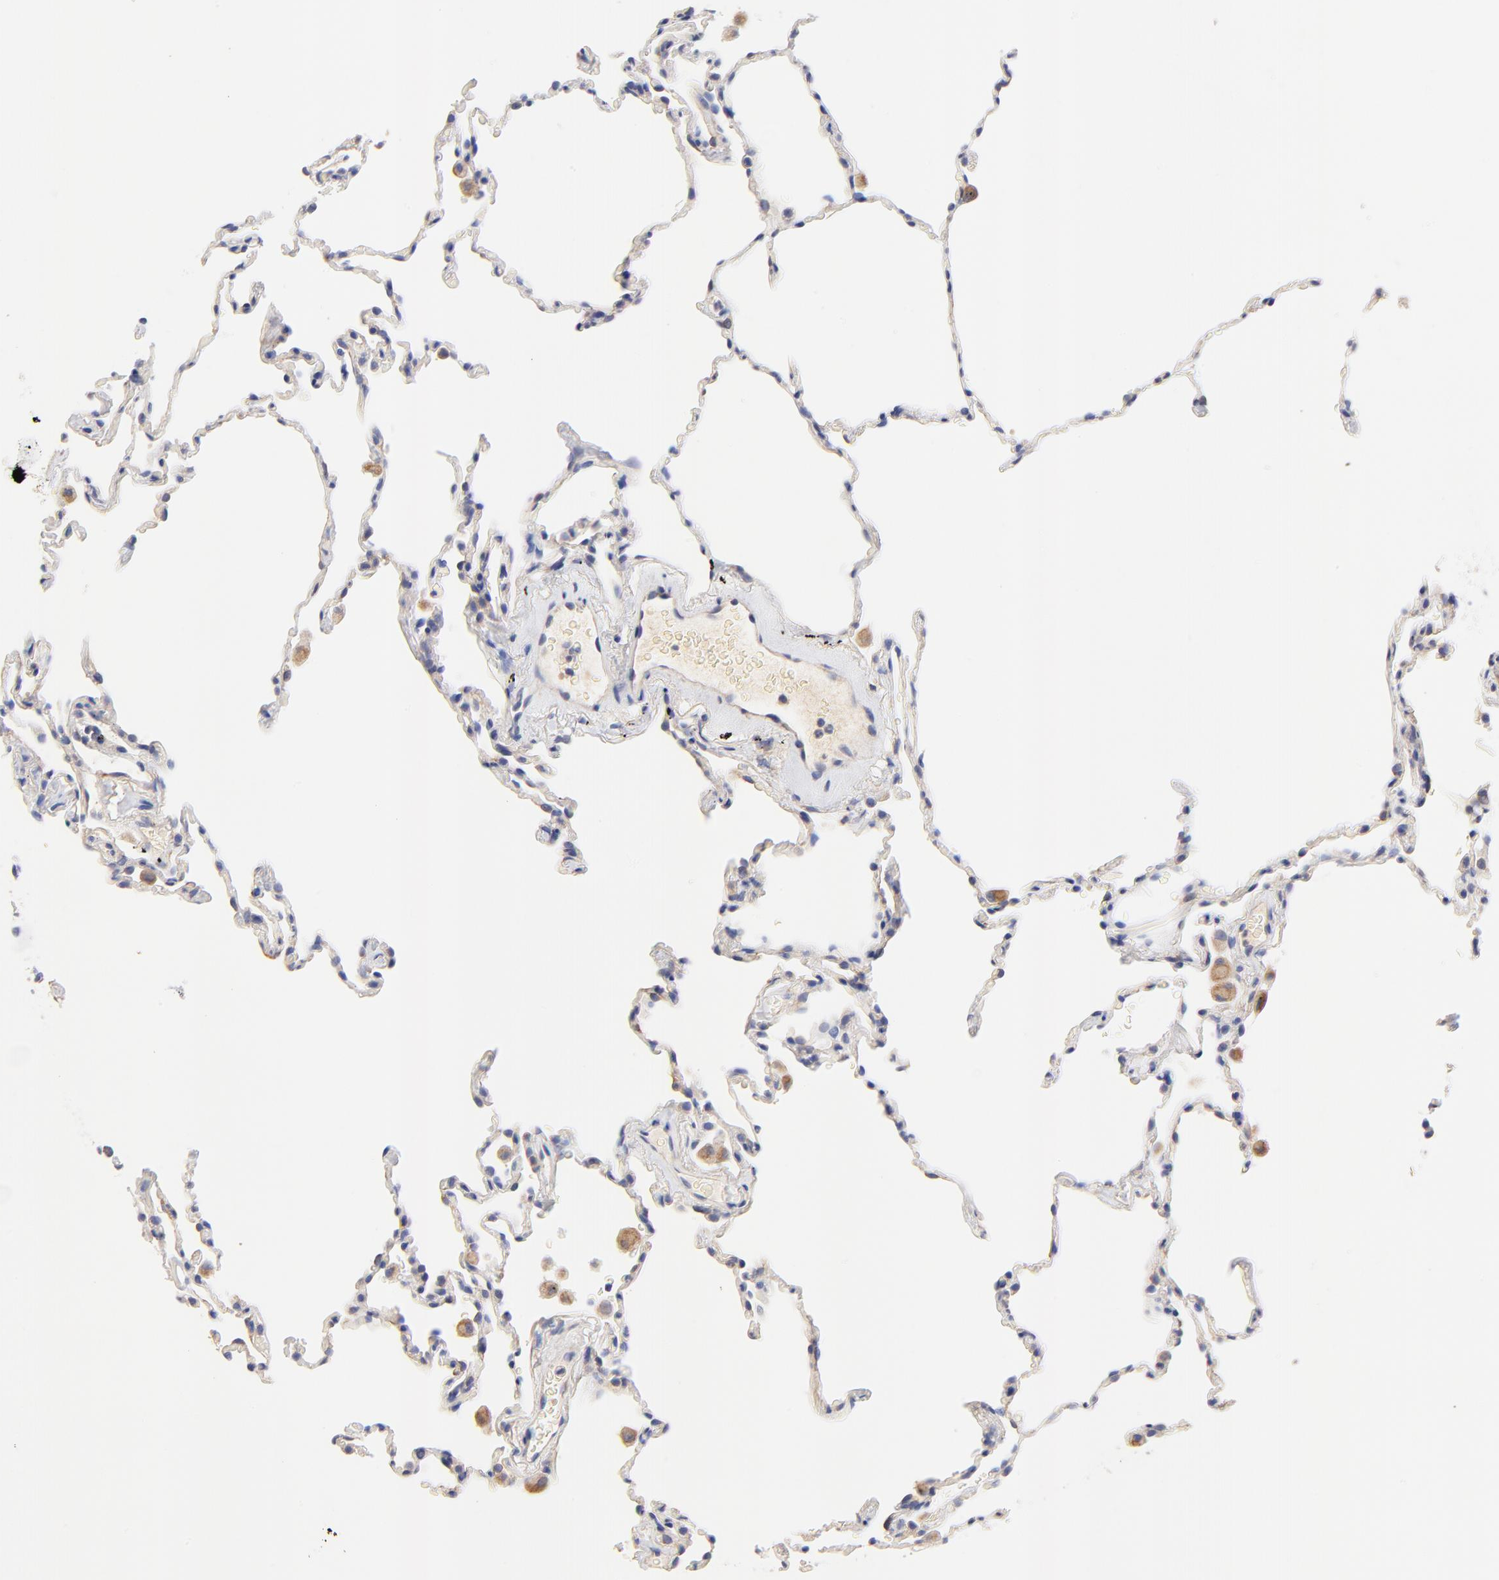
{"staining": {"intensity": "weak", "quantity": "<25%", "location": "cytoplasmic/membranous"}, "tissue": "lung", "cell_type": "Alveolar cells", "image_type": "normal", "snomed": [{"axis": "morphology", "description": "Normal tissue, NOS"}, {"axis": "morphology", "description": "Soft tissue tumor metastatic"}, {"axis": "topography", "description": "Lung"}], "caption": "Alveolar cells are negative for brown protein staining in benign lung. (DAB (3,3'-diaminobenzidine) immunohistochemistry (IHC) with hematoxylin counter stain).", "gene": "HS3ST1", "patient": {"sex": "male", "age": 59}}